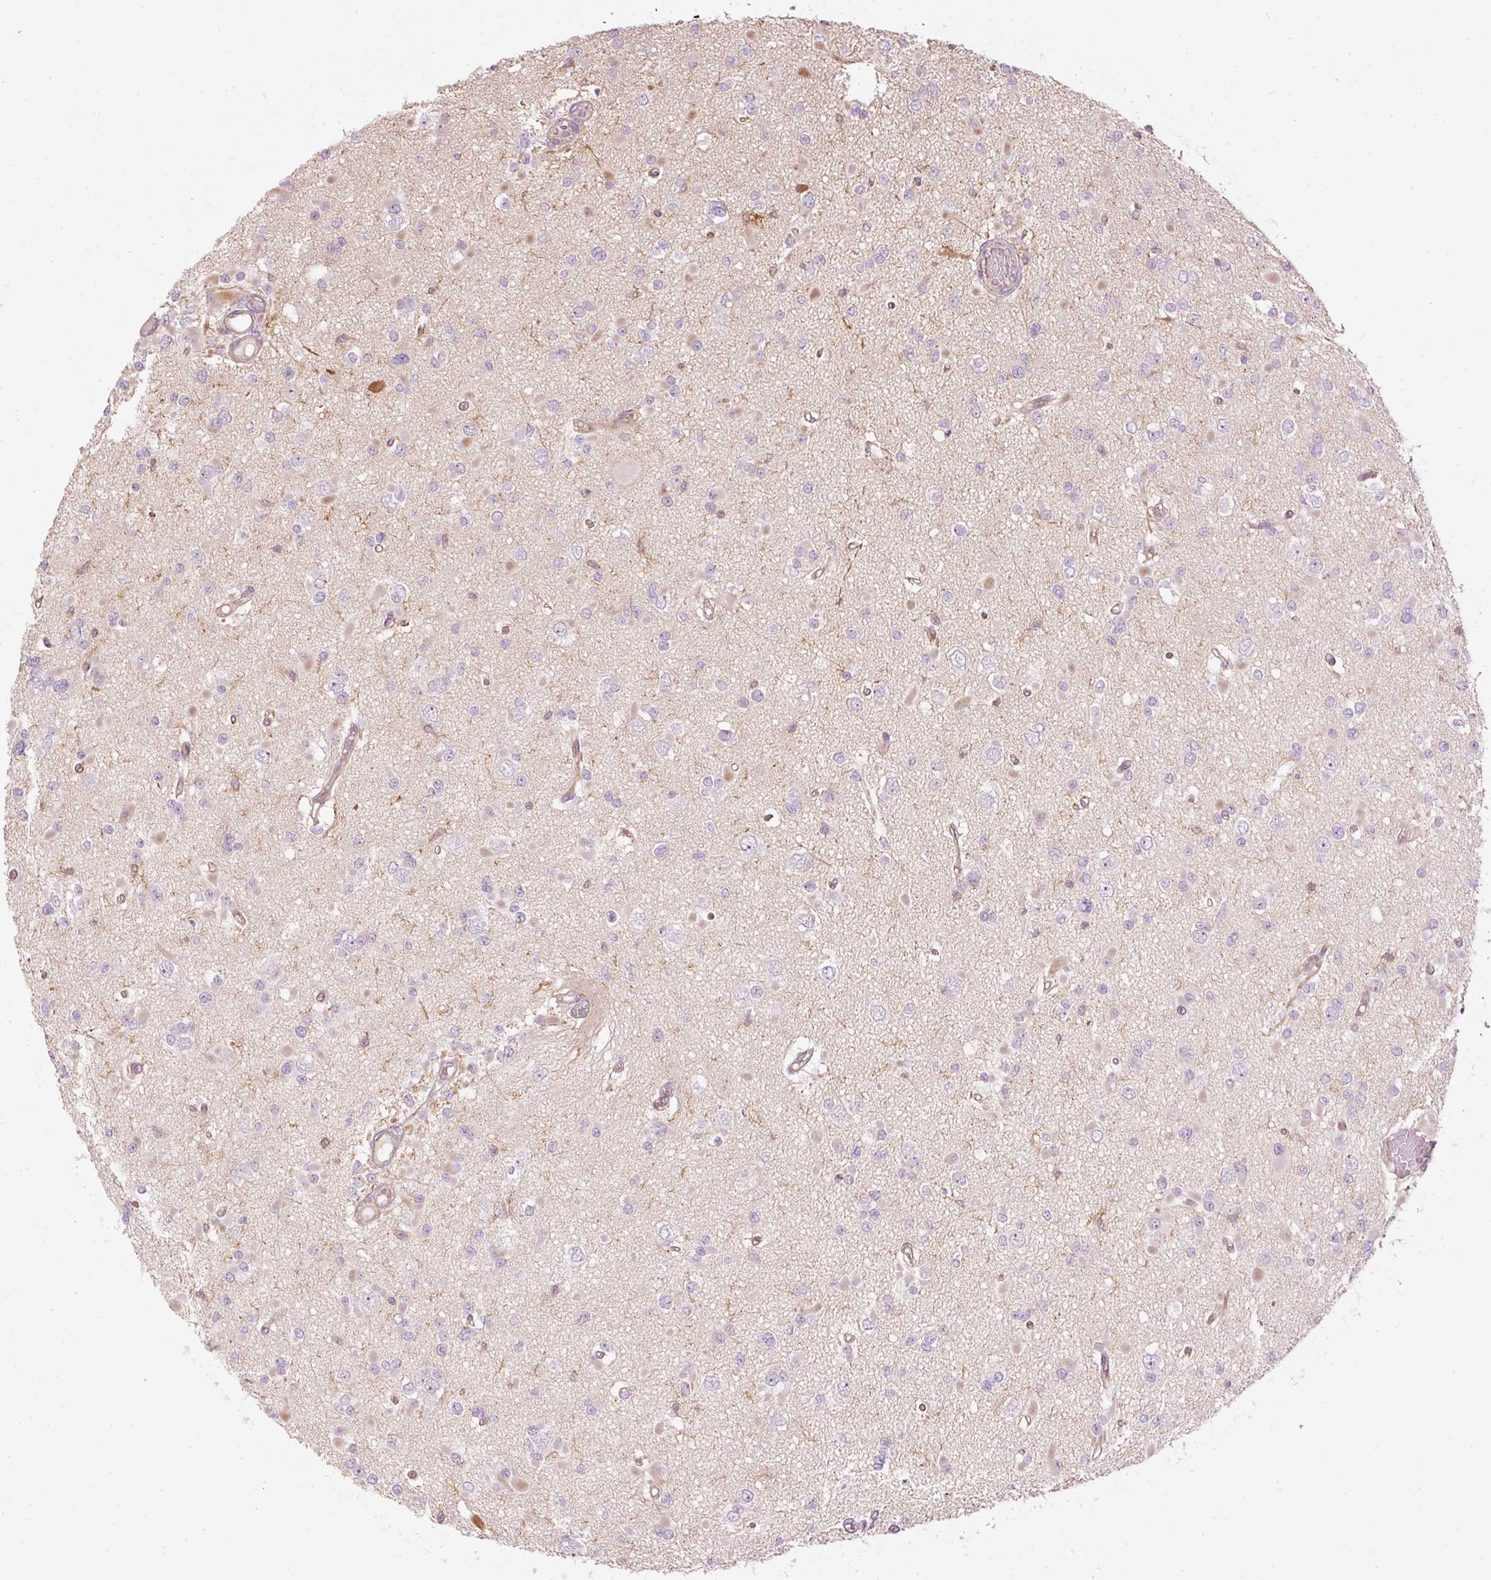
{"staining": {"intensity": "negative", "quantity": "none", "location": "none"}, "tissue": "glioma", "cell_type": "Tumor cells", "image_type": "cancer", "snomed": [{"axis": "morphology", "description": "Glioma, malignant, Low grade"}, {"axis": "topography", "description": "Brain"}], "caption": "Immunohistochemistry (IHC) of human glioma exhibits no expression in tumor cells.", "gene": "SIPA1", "patient": {"sex": "female", "age": 22}}